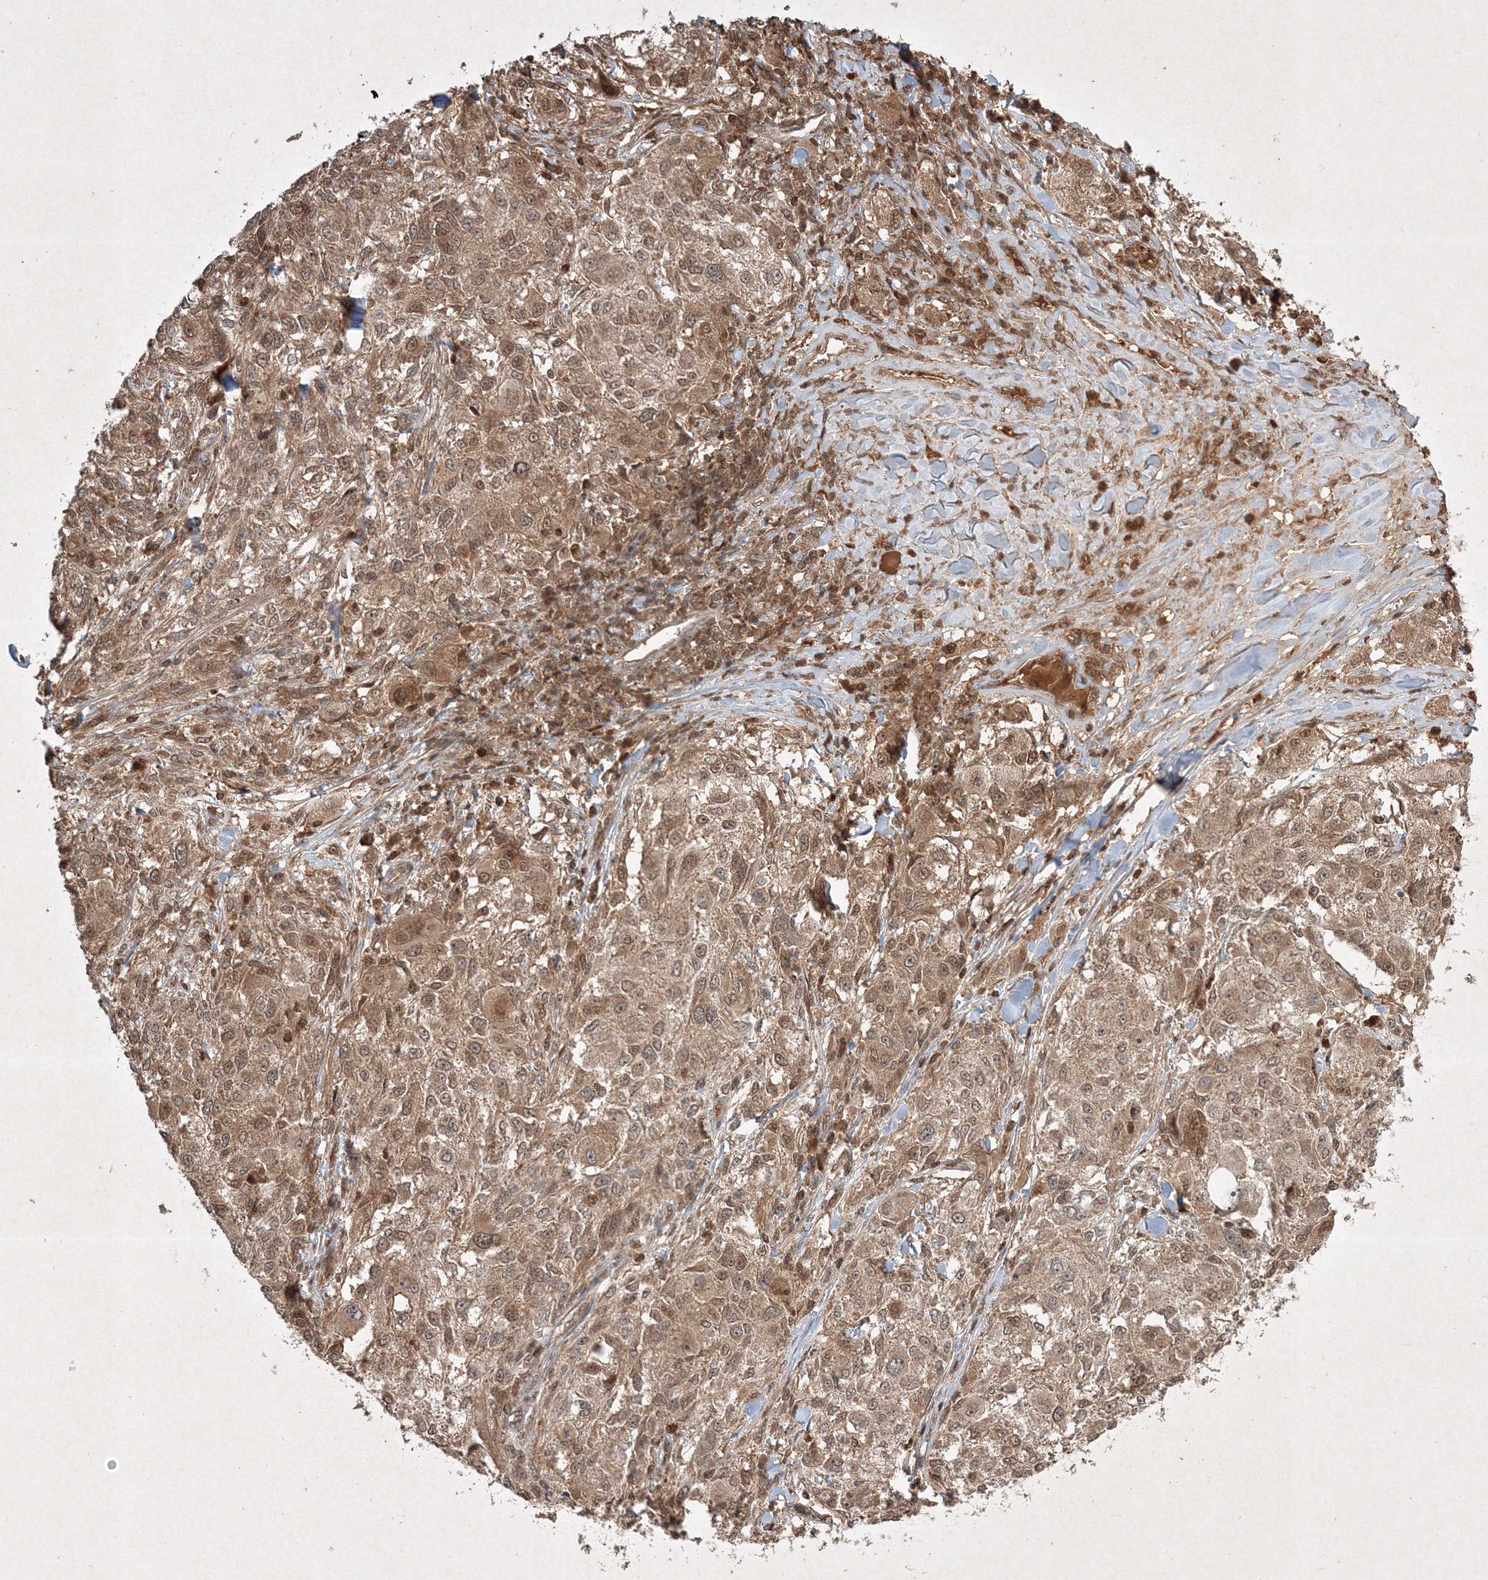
{"staining": {"intensity": "moderate", "quantity": ">75%", "location": "cytoplasmic/membranous"}, "tissue": "melanoma", "cell_type": "Tumor cells", "image_type": "cancer", "snomed": [{"axis": "morphology", "description": "Necrosis, NOS"}, {"axis": "morphology", "description": "Malignant melanoma, NOS"}, {"axis": "topography", "description": "Skin"}], "caption": "Protein staining of melanoma tissue demonstrates moderate cytoplasmic/membranous staining in approximately >75% of tumor cells.", "gene": "PLTP", "patient": {"sex": "female", "age": 87}}